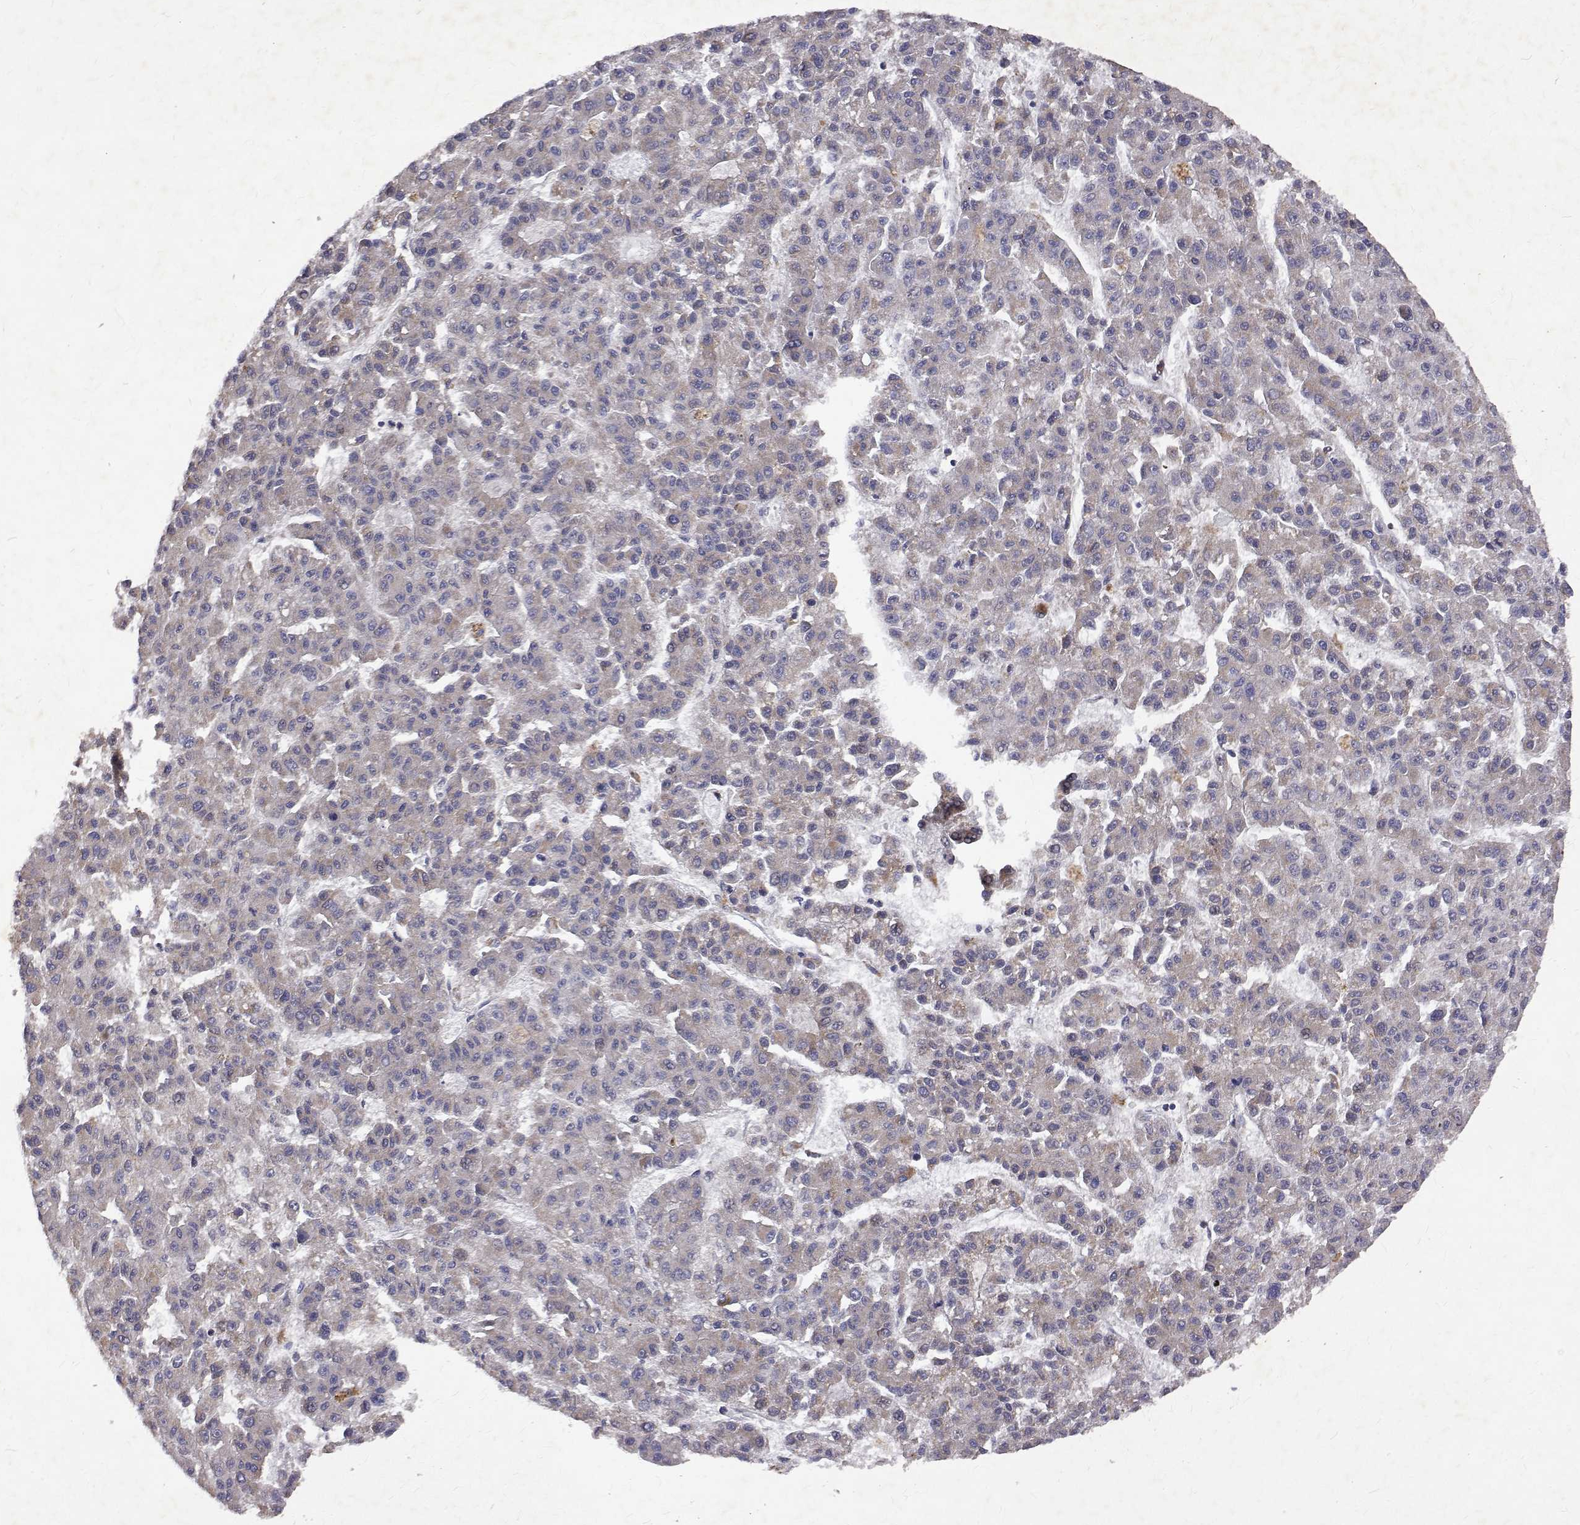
{"staining": {"intensity": "weak", "quantity": "25%-75%", "location": "cytoplasmic/membranous"}, "tissue": "liver cancer", "cell_type": "Tumor cells", "image_type": "cancer", "snomed": [{"axis": "morphology", "description": "Carcinoma, Hepatocellular, NOS"}, {"axis": "topography", "description": "Liver"}], "caption": "DAB (3,3'-diaminobenzidine) immunohistochemical staining of human hepatocellular carcinoma (liver) demonstrates weak cytoplasmic/membranous protein positivity in about 25%-75% of tumor cells.", "gene": "ALKBH8", "patient": {"sex": "male", "age": 70}}